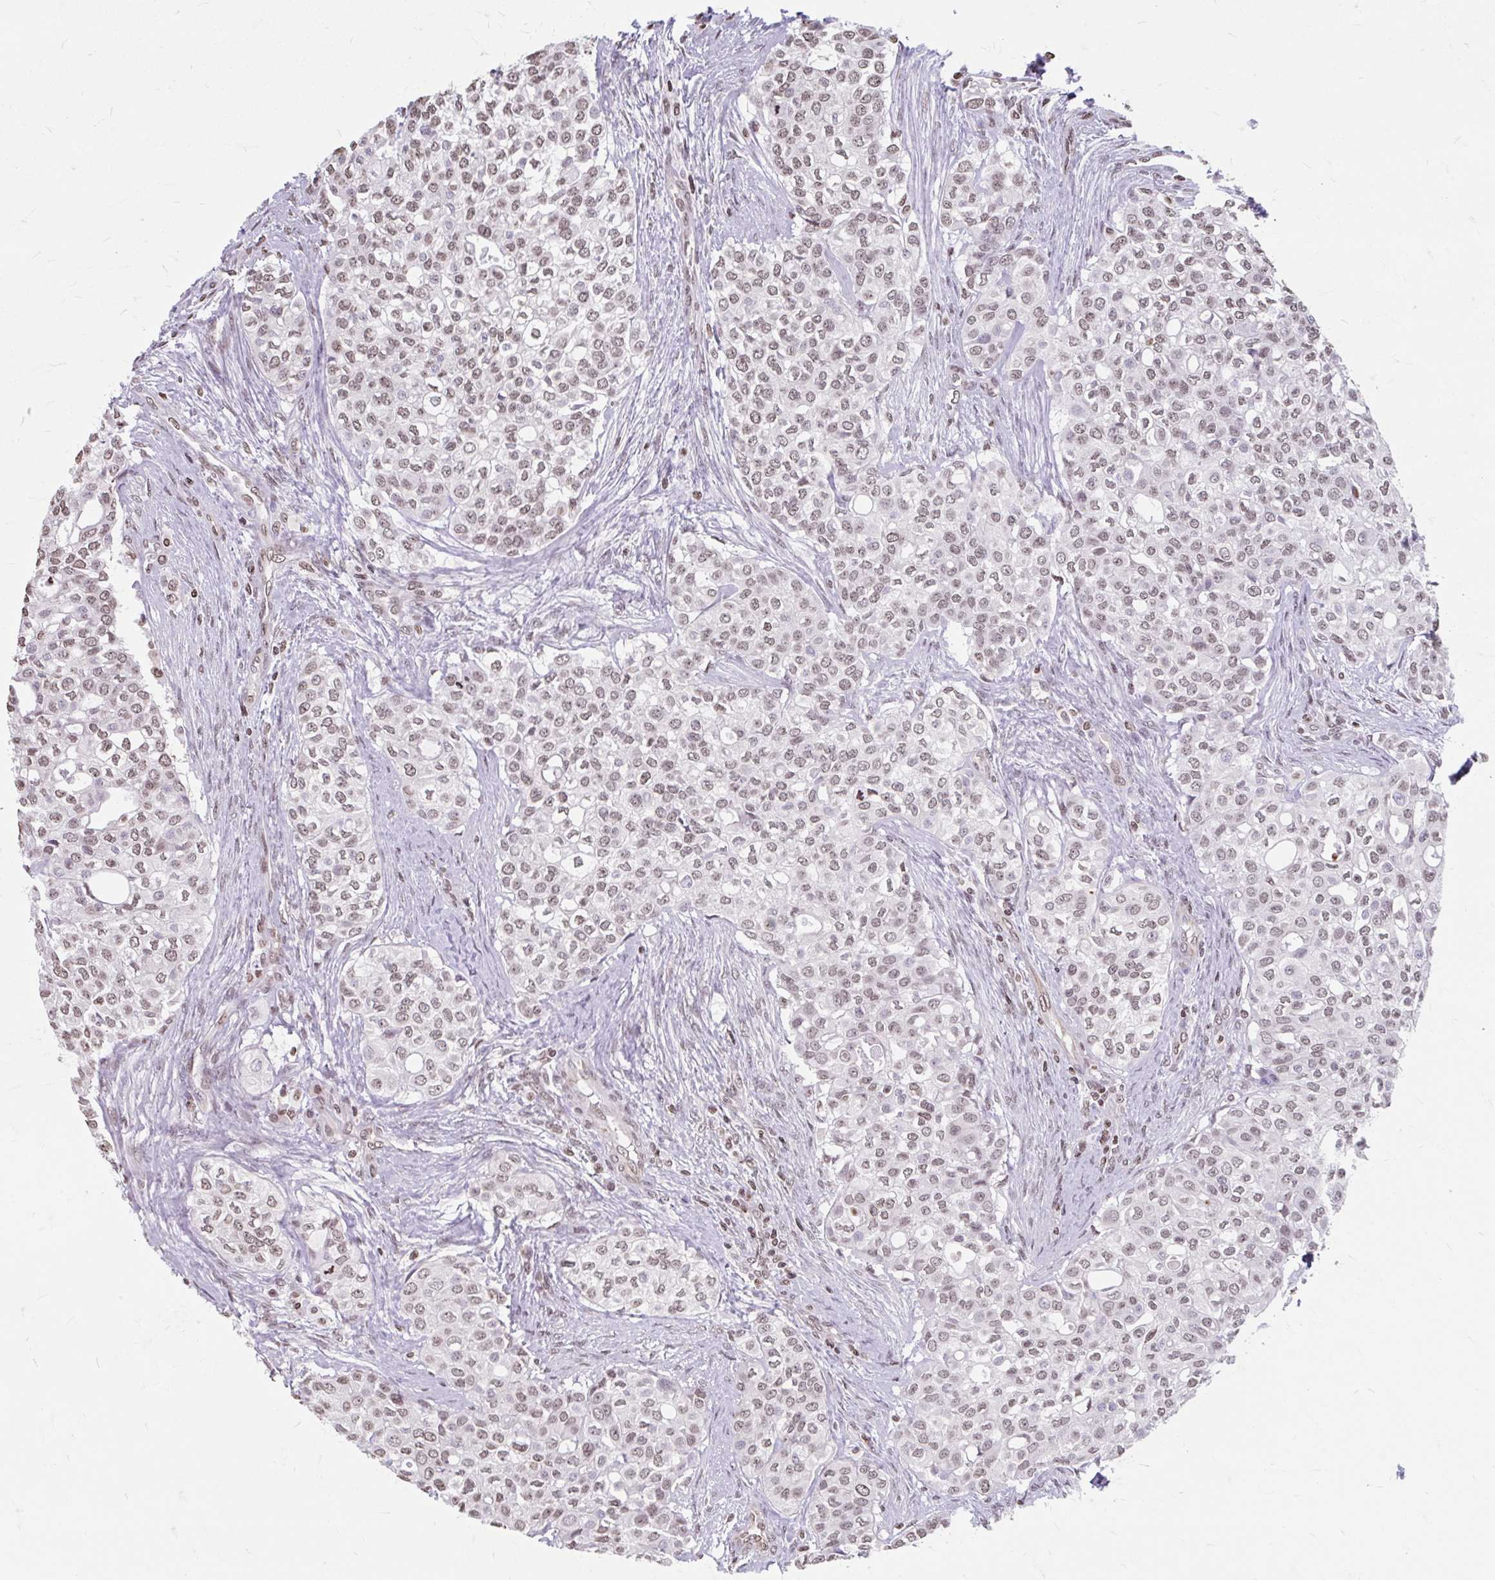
{"staining": {"intensity": "moderate", "quantity": ">75%", "location": "nuclear"}, "tissue": "head and neck cancer", "cell_type": "Tumor cells", "image_type": "cancer", "snomed": [{"axis": "morphology", "description": "Adenocarcinoma, NOS"}, {"axis": "topography", "description": "Head-Neck"}], "caption": "Protein analysis of head and neck cancer tissue demonstrates moderate nuclear expression in approximately >75% of tumor cells. The staining is performed using DAB (3,3'-diaminobenzidine) brown chromogen to label protein expression. The nuclei are counter-stained blue using hematoxylin.", "gene": "ORC3", "patient": {"sex": "male", "age": 81}}